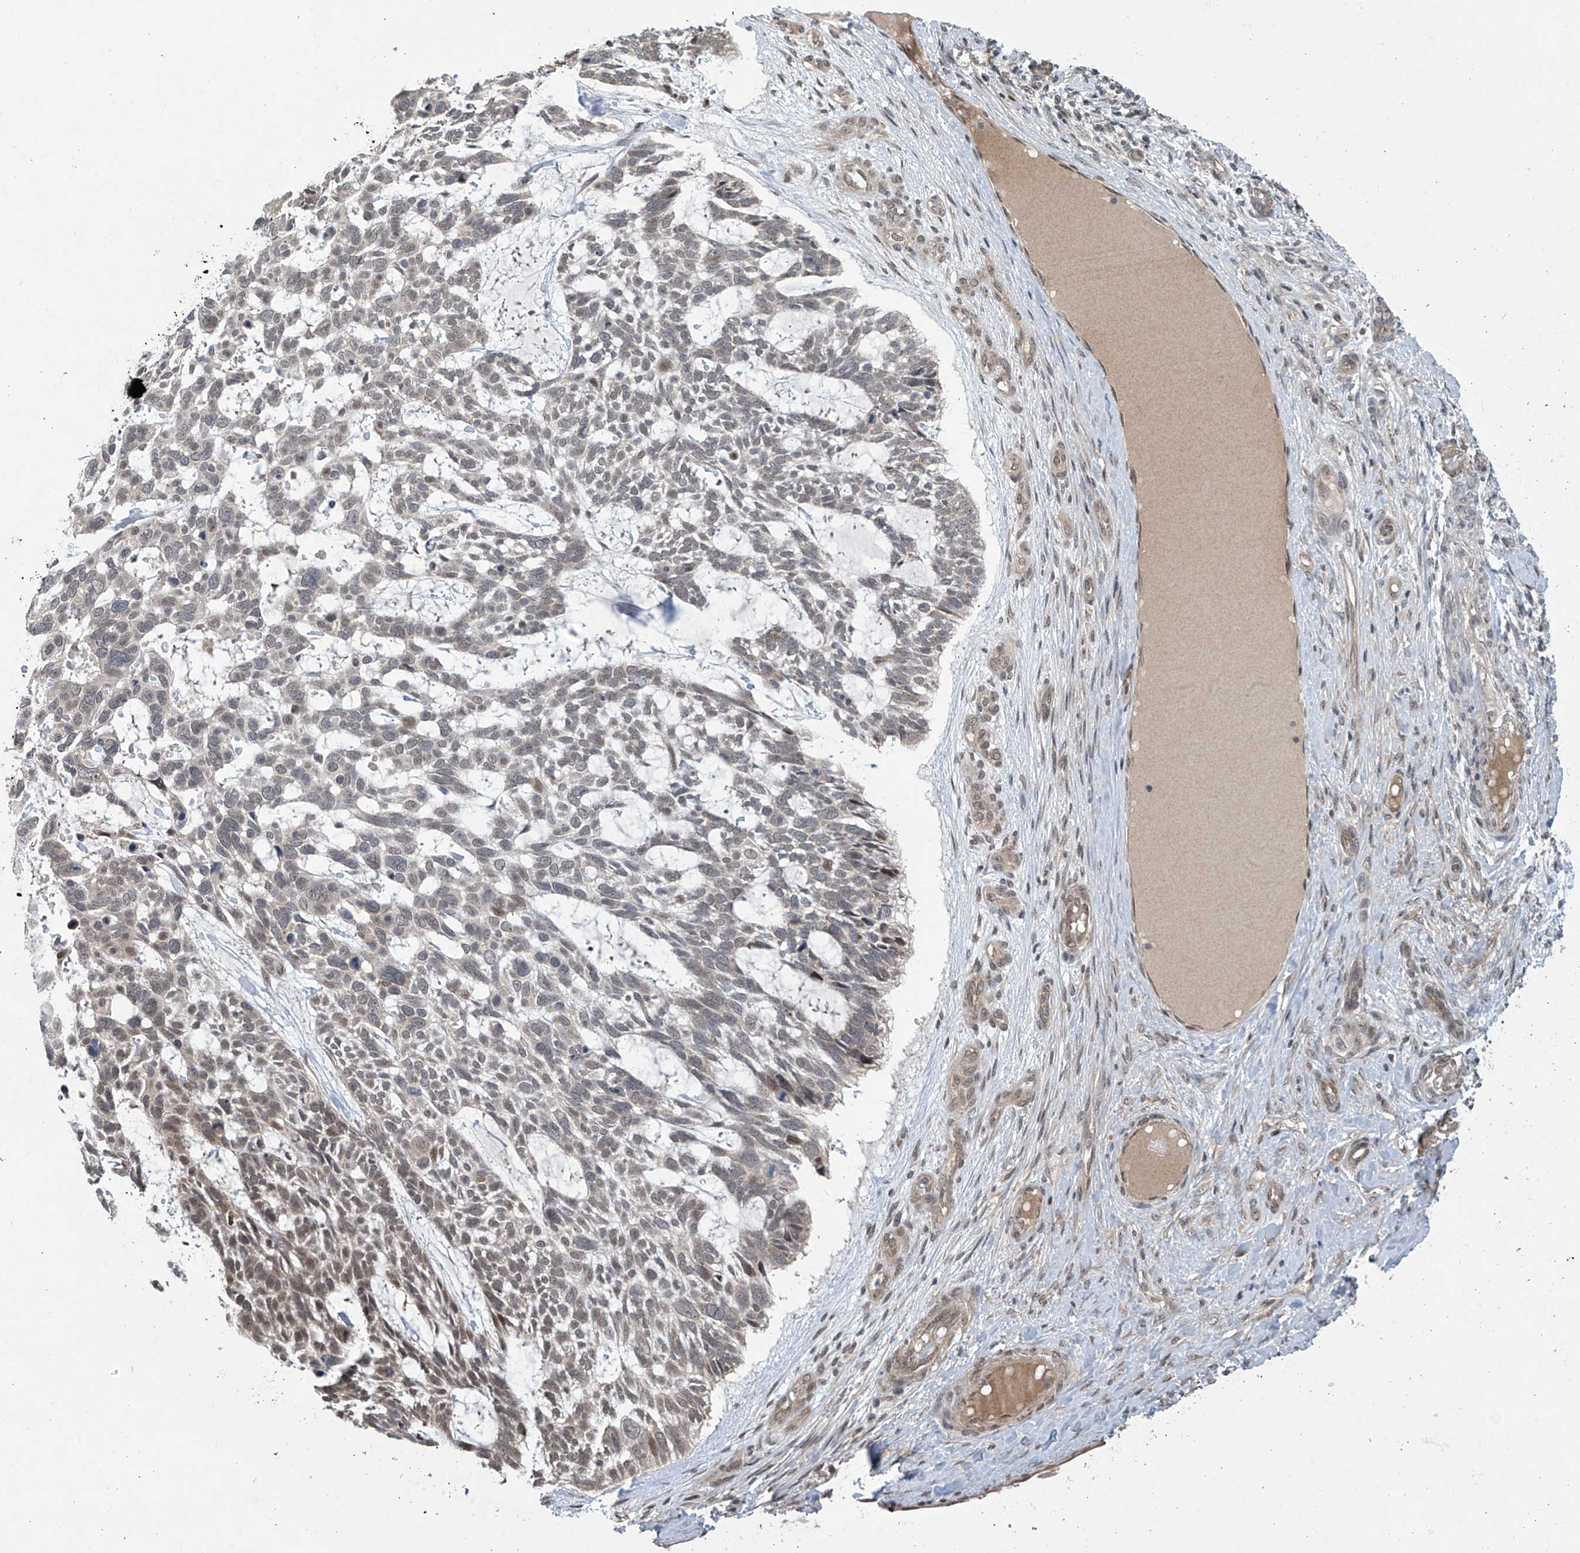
{"staining": {"intensity": "weak", "quantity": "<25%", "location": "nuclear"}, "tissue": "skin cancer", "cell_type": "Tumor cells", "image_type": "cancer", "snomed": [{"axis": "morphology", "description": "Basal cell carcinoma"}, {"axis": "topography", "description": "Skin"}], "caption": "Immunohistochemical staining of human skin cancer reveals no significant staining in tumor cells. (DAB IHC, high magnification).", "gene": "ABHD13", "patient": {"sex": "male", "age": 88}}